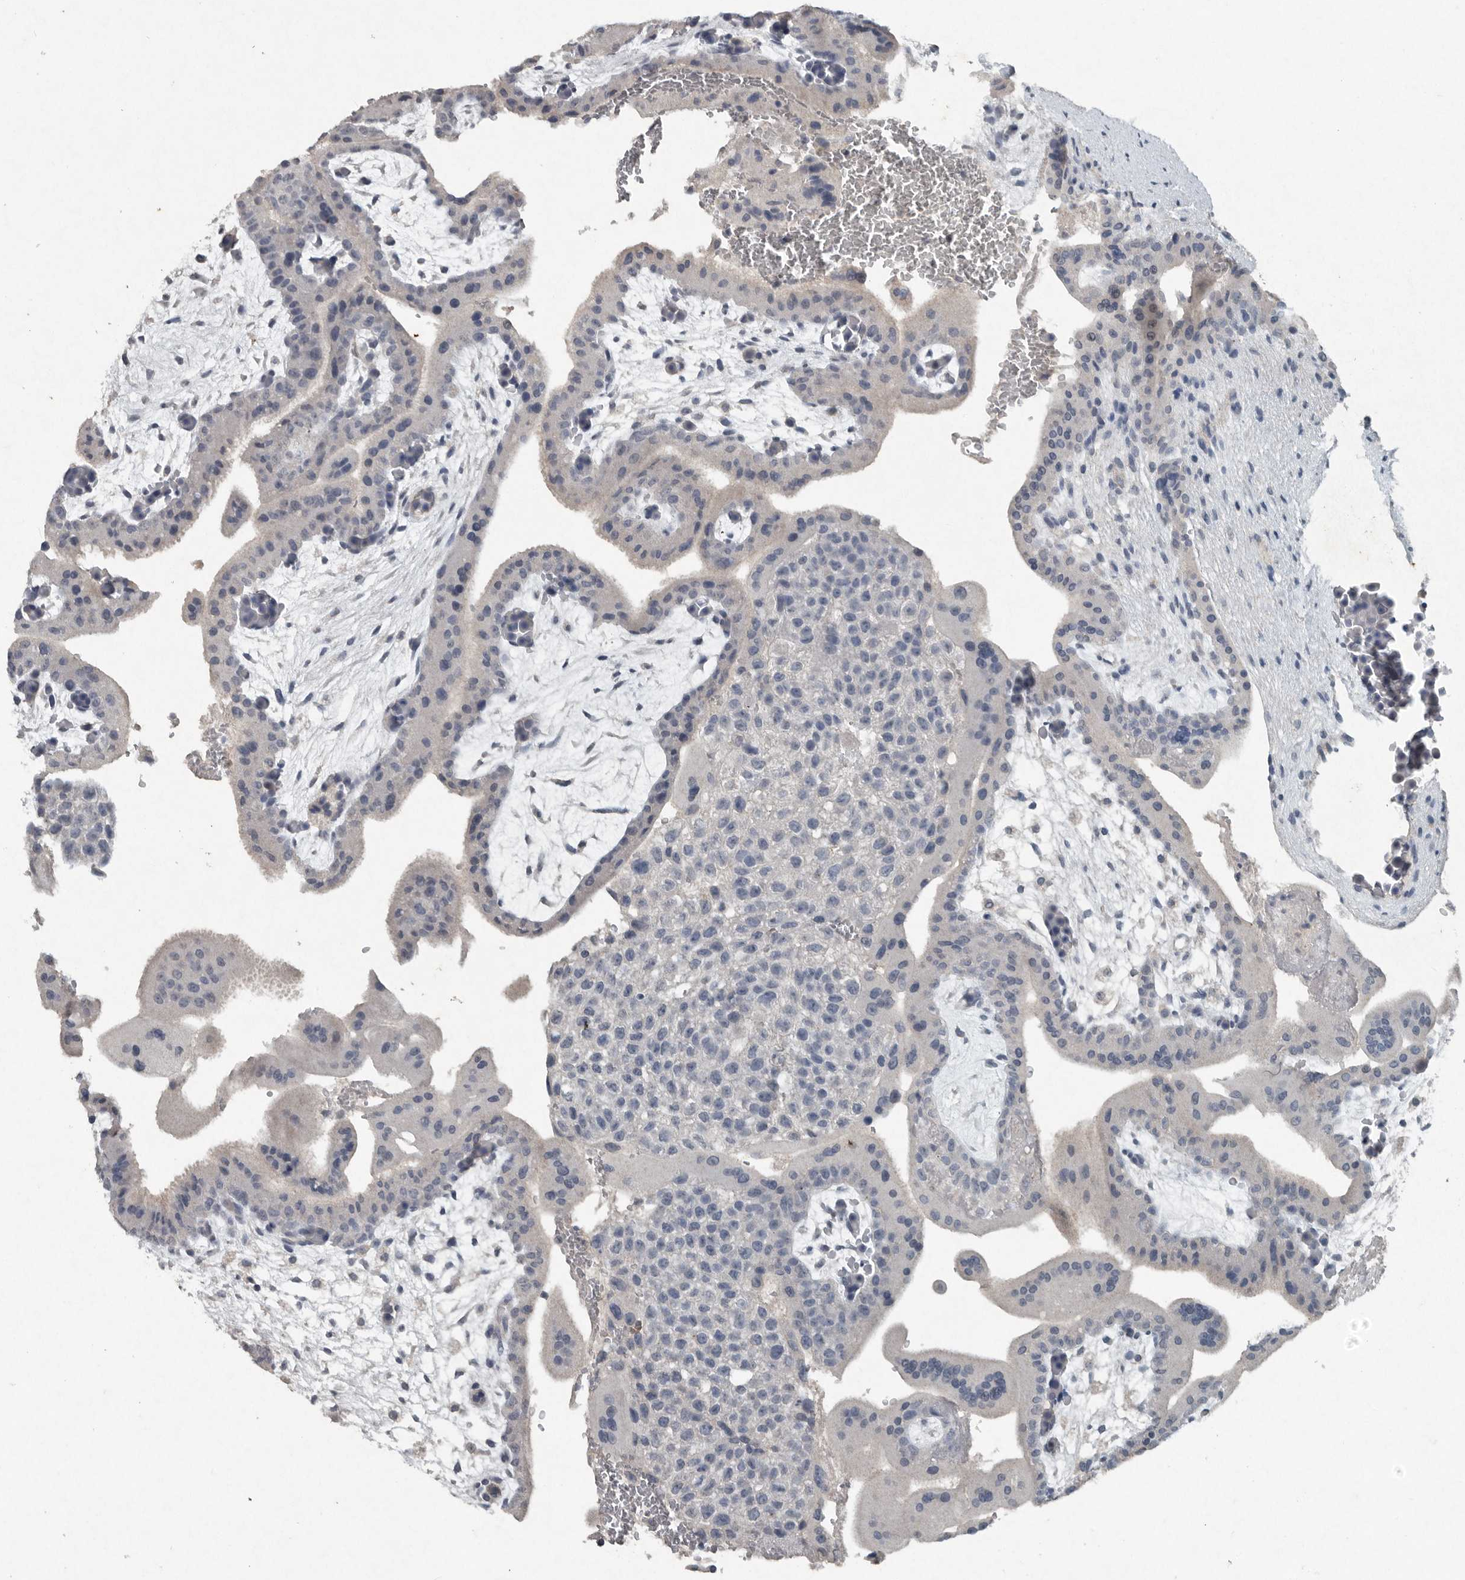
{"staining": {"intensity": "negative", "quantity": "none", "location": "none"}, "tissue": "placenta", "cell_type": "Decidual cells", "image_type": "normal", "snomed": [{"axis": "morphology", "description": "Normal tissue, NOS"}, {"axis": "topography", "description": "Placenta"}], "caption": "Micrograph shows no protein positivity in decidual cells of benign placenta. (DAB immunohistochemistry visualized using brightfield microscopy, high magnification).", "gene": "IL20", "patient": {"sex": "female", "age": 35}}